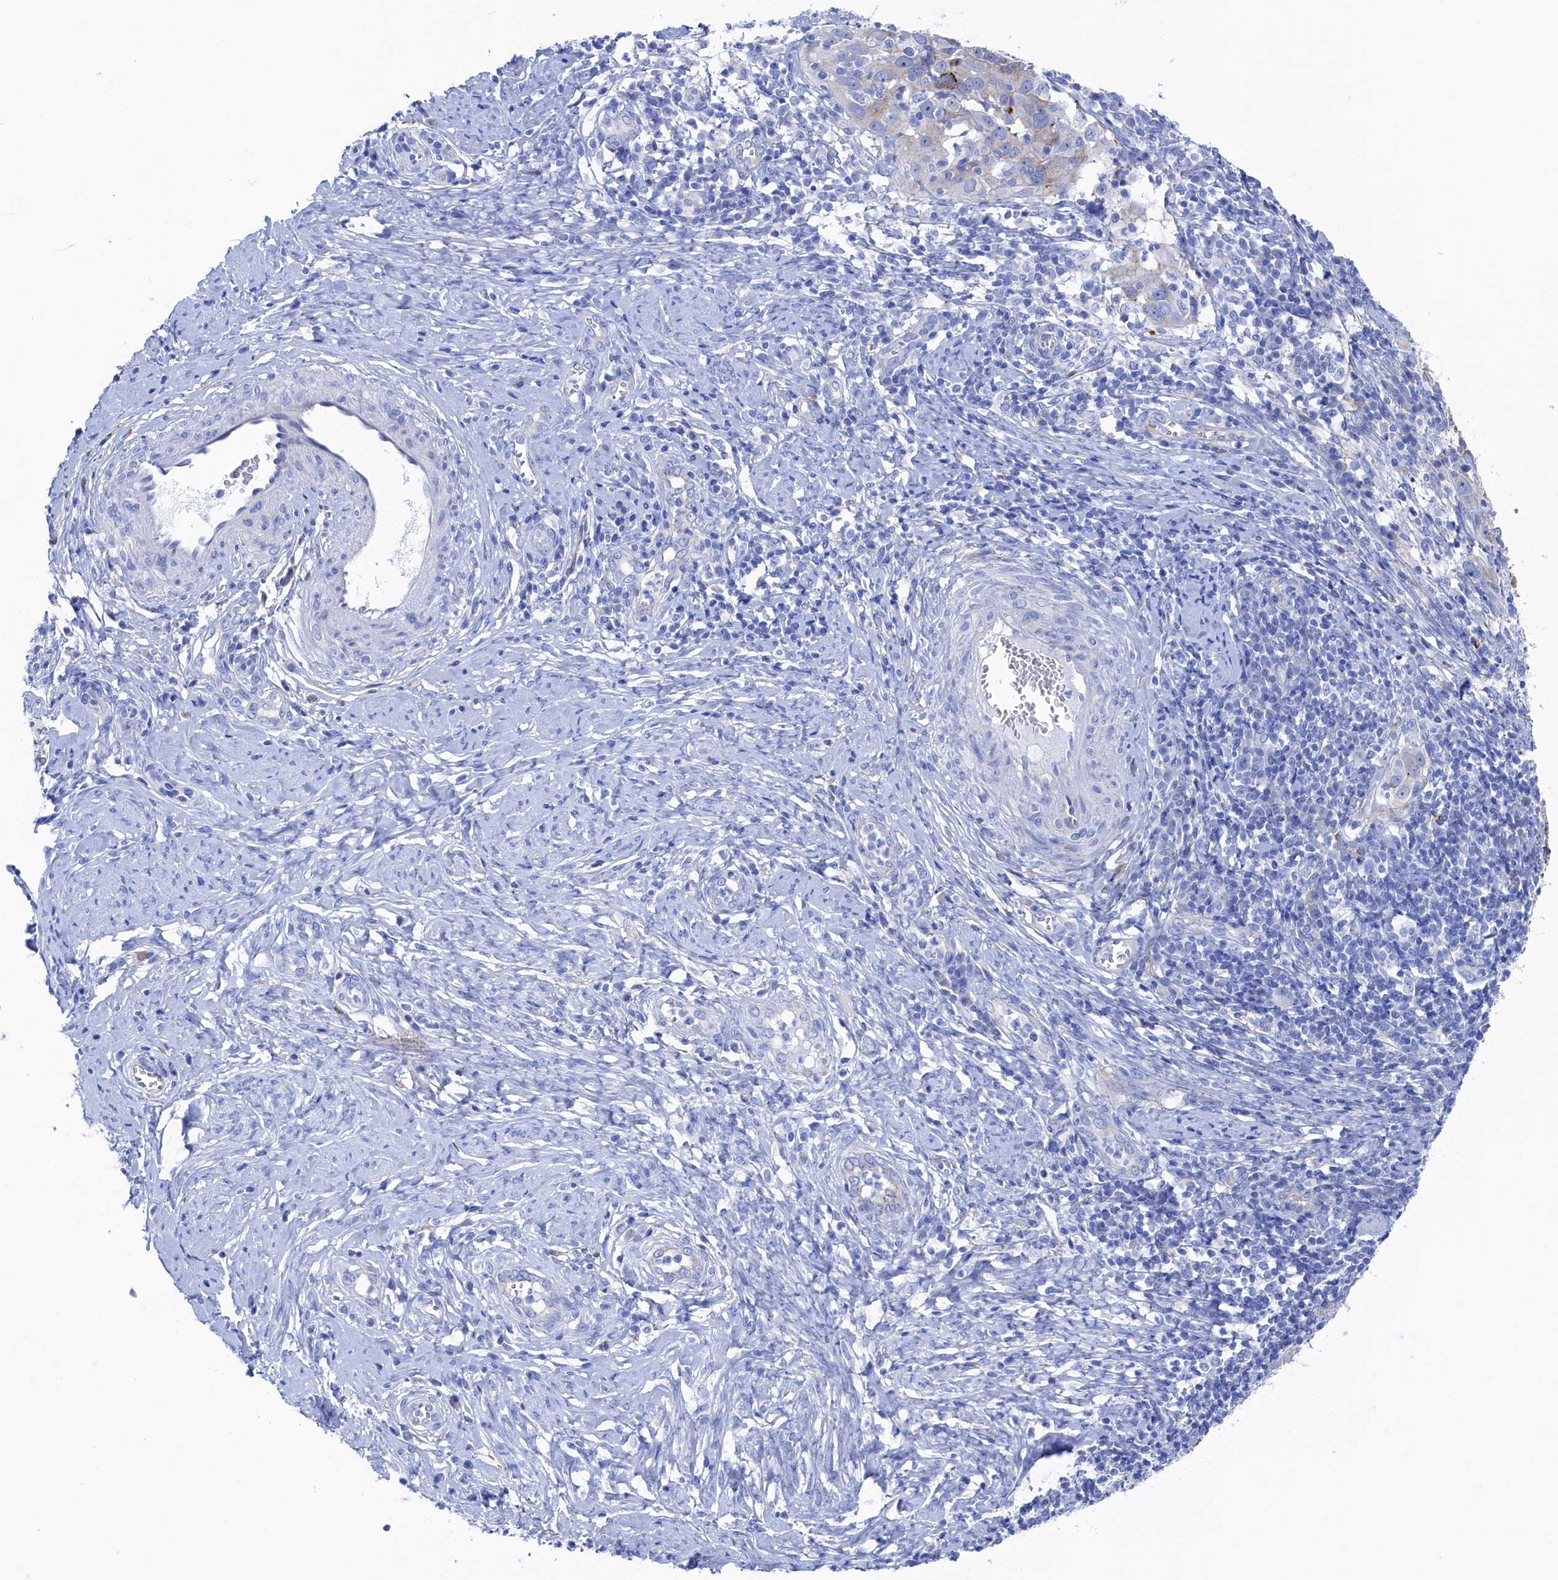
{"staining": {"intensity": "weak", "quantity": "25%-75%", "location": "cytoplasmic/membranous"}, "tissue": "cervical cancer", "cell_type": "Tumor cells", "image_type": "cancer", "snomed": [{"axis": "morphology", "description": "Normal tissue, NOS"}, {"axis": "morphology", "description": "Squamous cell carcinoma, NOS"}, {"axis": "topography", "description": "Cervix"}], "caption": "Cervical cancer tissue displays weak cytoplasmic/membranous expression in about 25%-75% of tumor cells, visualized by immunohistochemistry. Nuclei are stained in blue.", "gene": "TMOD2", "patient": {"sex": "female", "age": 31}}